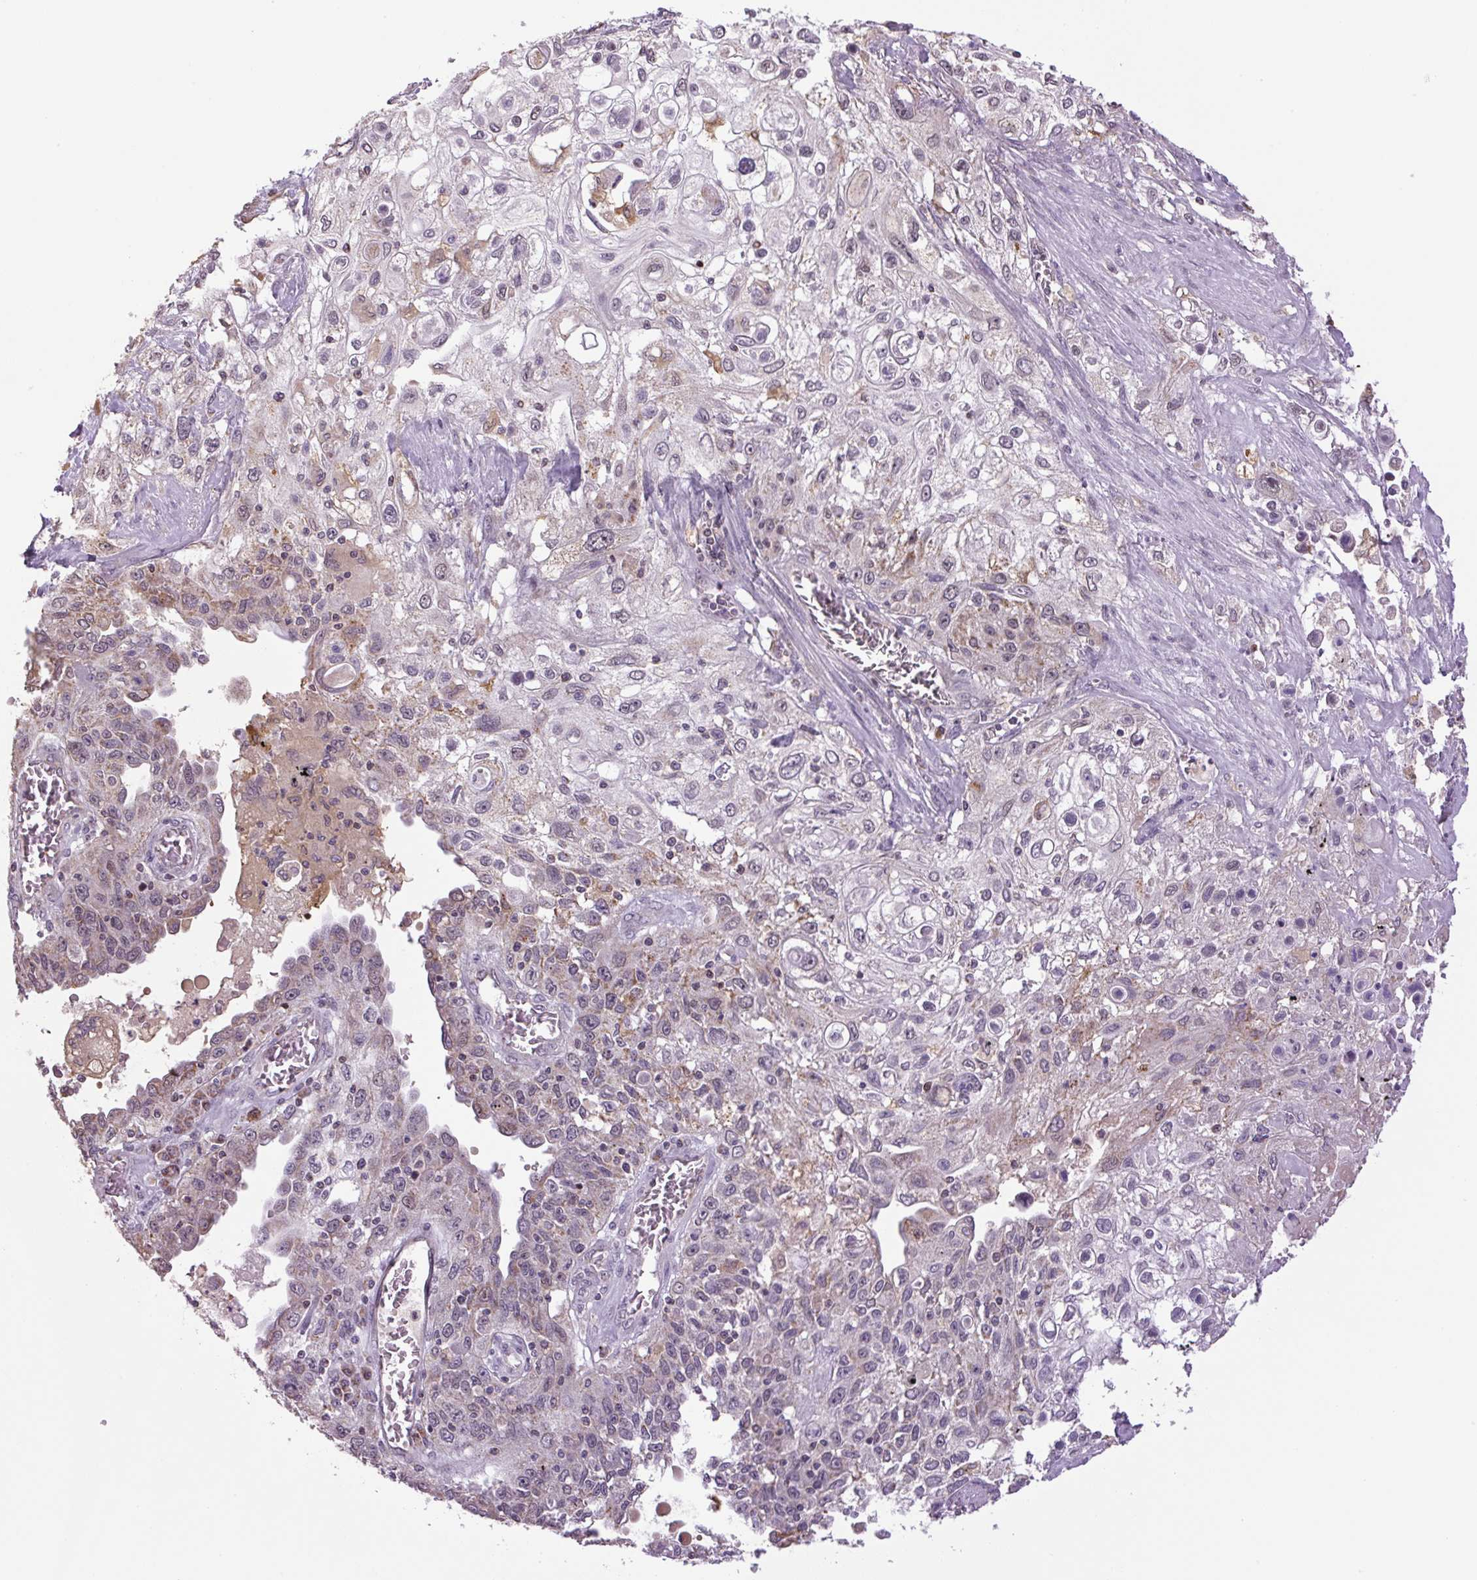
{"staining": {"intensity": "weak", "quantity": "<25%", "location": "cytoplasmic/membranous"}, "tissue": "lung cancer", "cell_type": "Tumor cells", "image_type": "cancer", "snomed": [{"axis": "morphology", "description": "Squamous cell carcinoma, NOS"}, {"axis": "topography", "description": "Lung"}], "caption": "IHC photomicrograph of human lung cancer stained for a protein (brown), which displays no positivity in tumor cells.", "gene": "SGF29", "patient": {"sex": "female", "age": 69}}